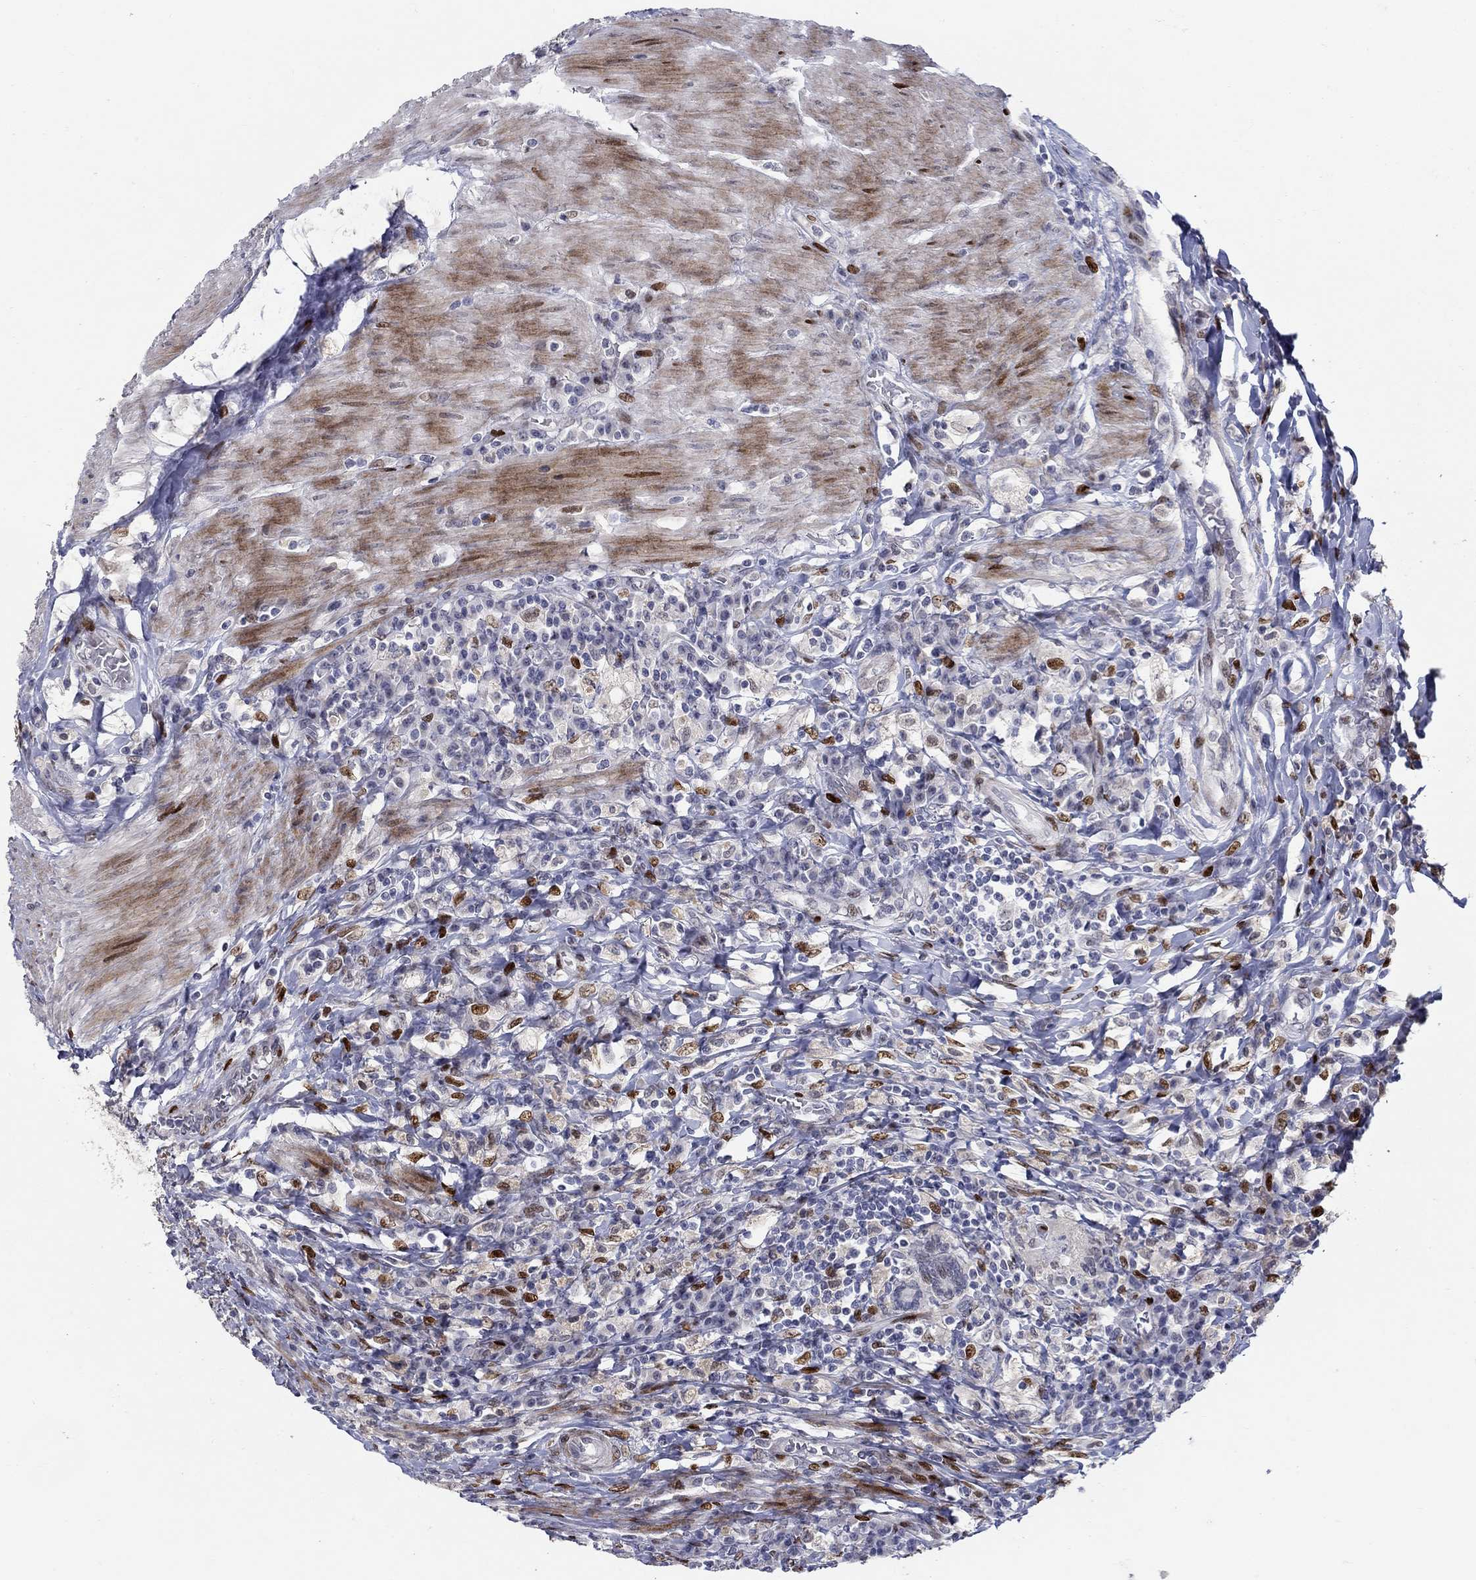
{"staining": {"intensity": "strong", "quantity": "<25%", "location": "nuclear"}, "tissue": "colorectal cancer", "cell_type": "Tumor cells", "image_type": "cancer", "snomed": [{"axis": "morphology", "description": "Adenocarcinoma, NOS"}, {"axis": "topography", "description": "Colon"}], "caption": "Tumor cells show medium levels of strong nuclear positivity in about <25% of cells in human colorectal adenocarcinoma.", "gene": "RAPGEF5", "patient": {"sex": "female", "age": 86}}